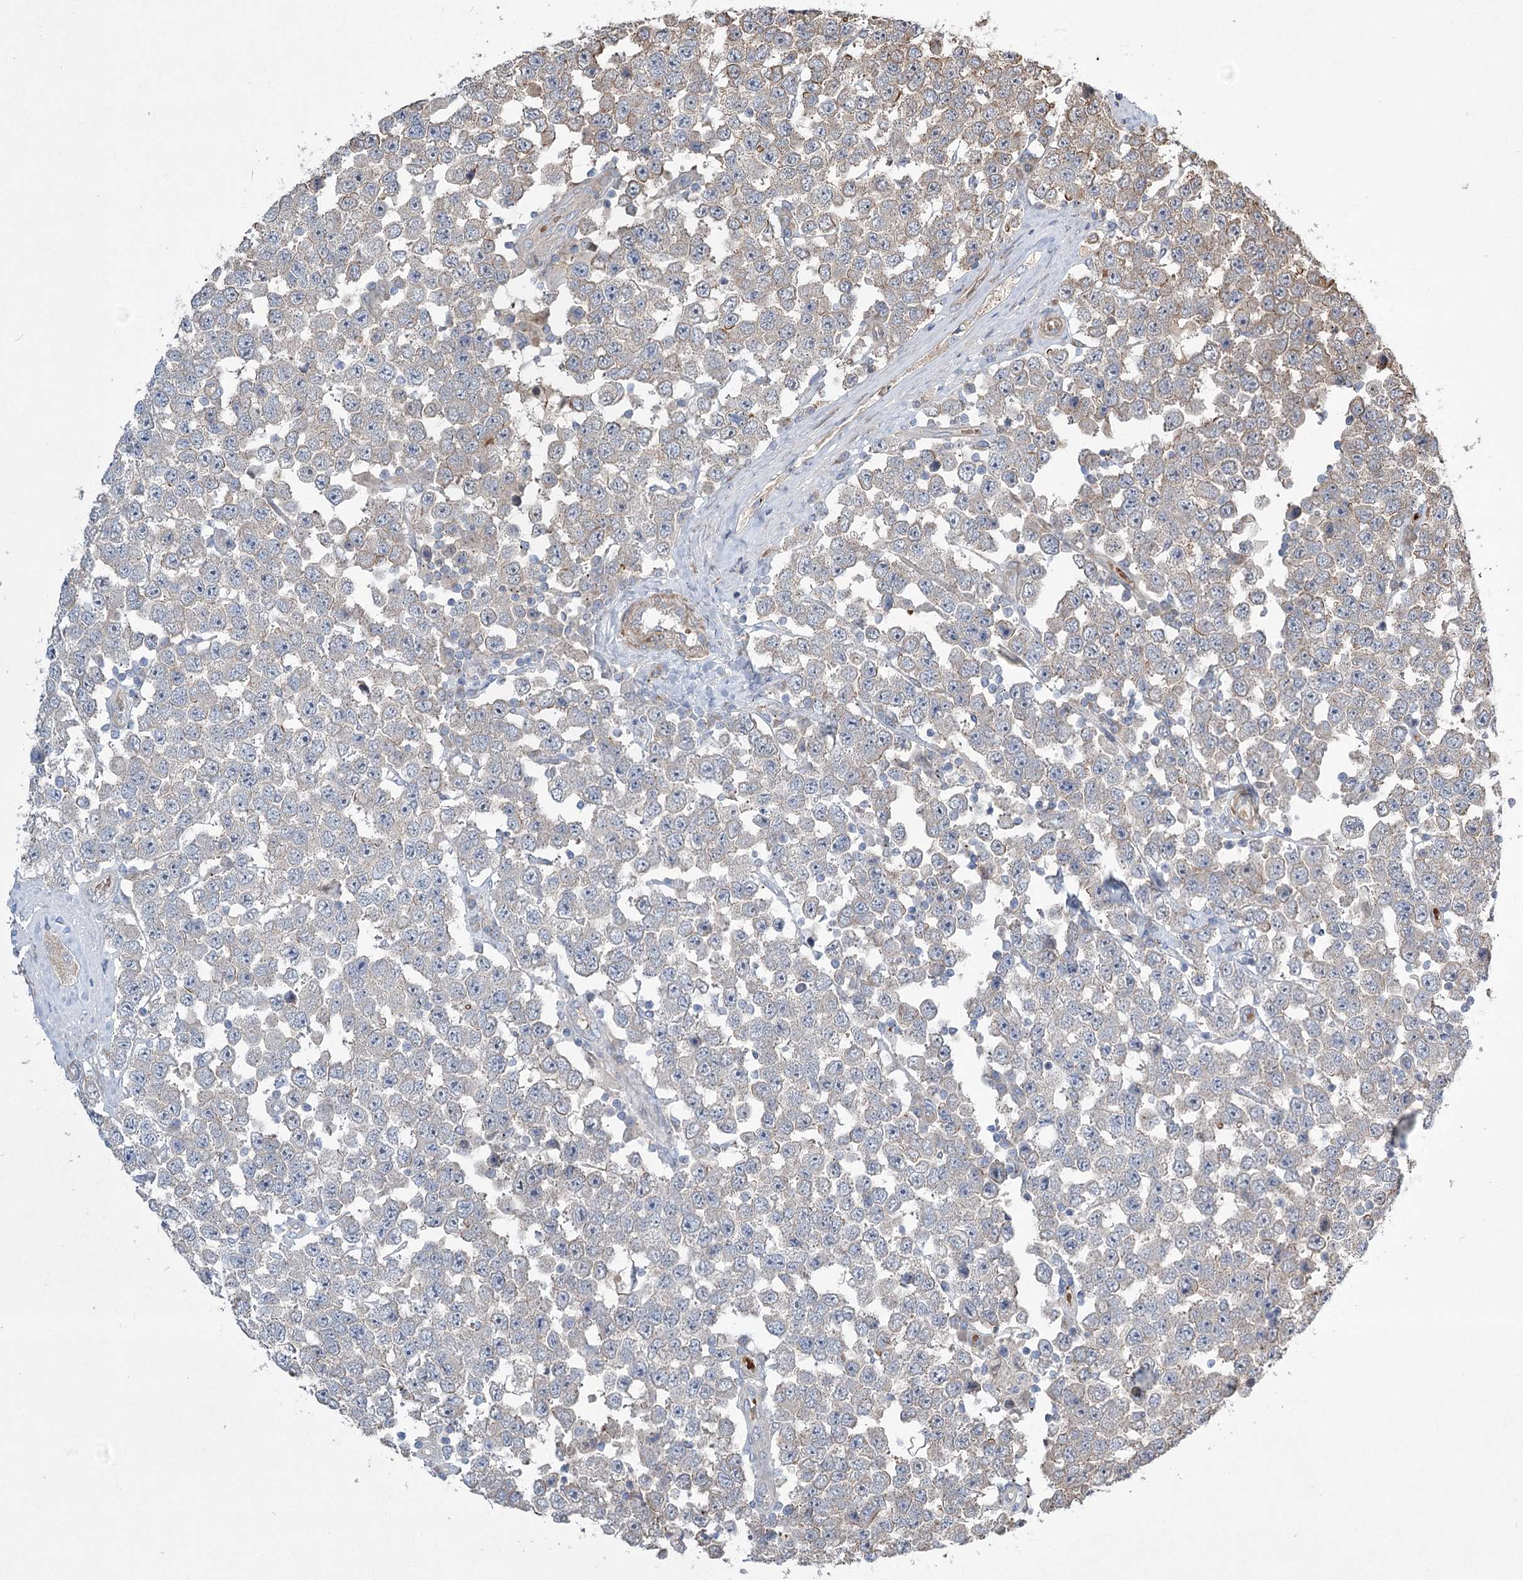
{"staining": {"intensity": "negative", "quantity": "none", "location": "none"}, "tissue": "testis cancer", "cell_type": "Tumor cells", "image_type": "cancer", "snomed": [{"axis": "morphology", "description": "Seminoma, NOS"}, {"axis": "topography", "description": "Testis"}], "caption": "Immunohistochemistry photomicrograph of seminoma (testis) stained for a protein (brown), which reveals no expression in tumor cells.", "gene": "SERINC5", "patient": {"sex": "male", "age": 28}}